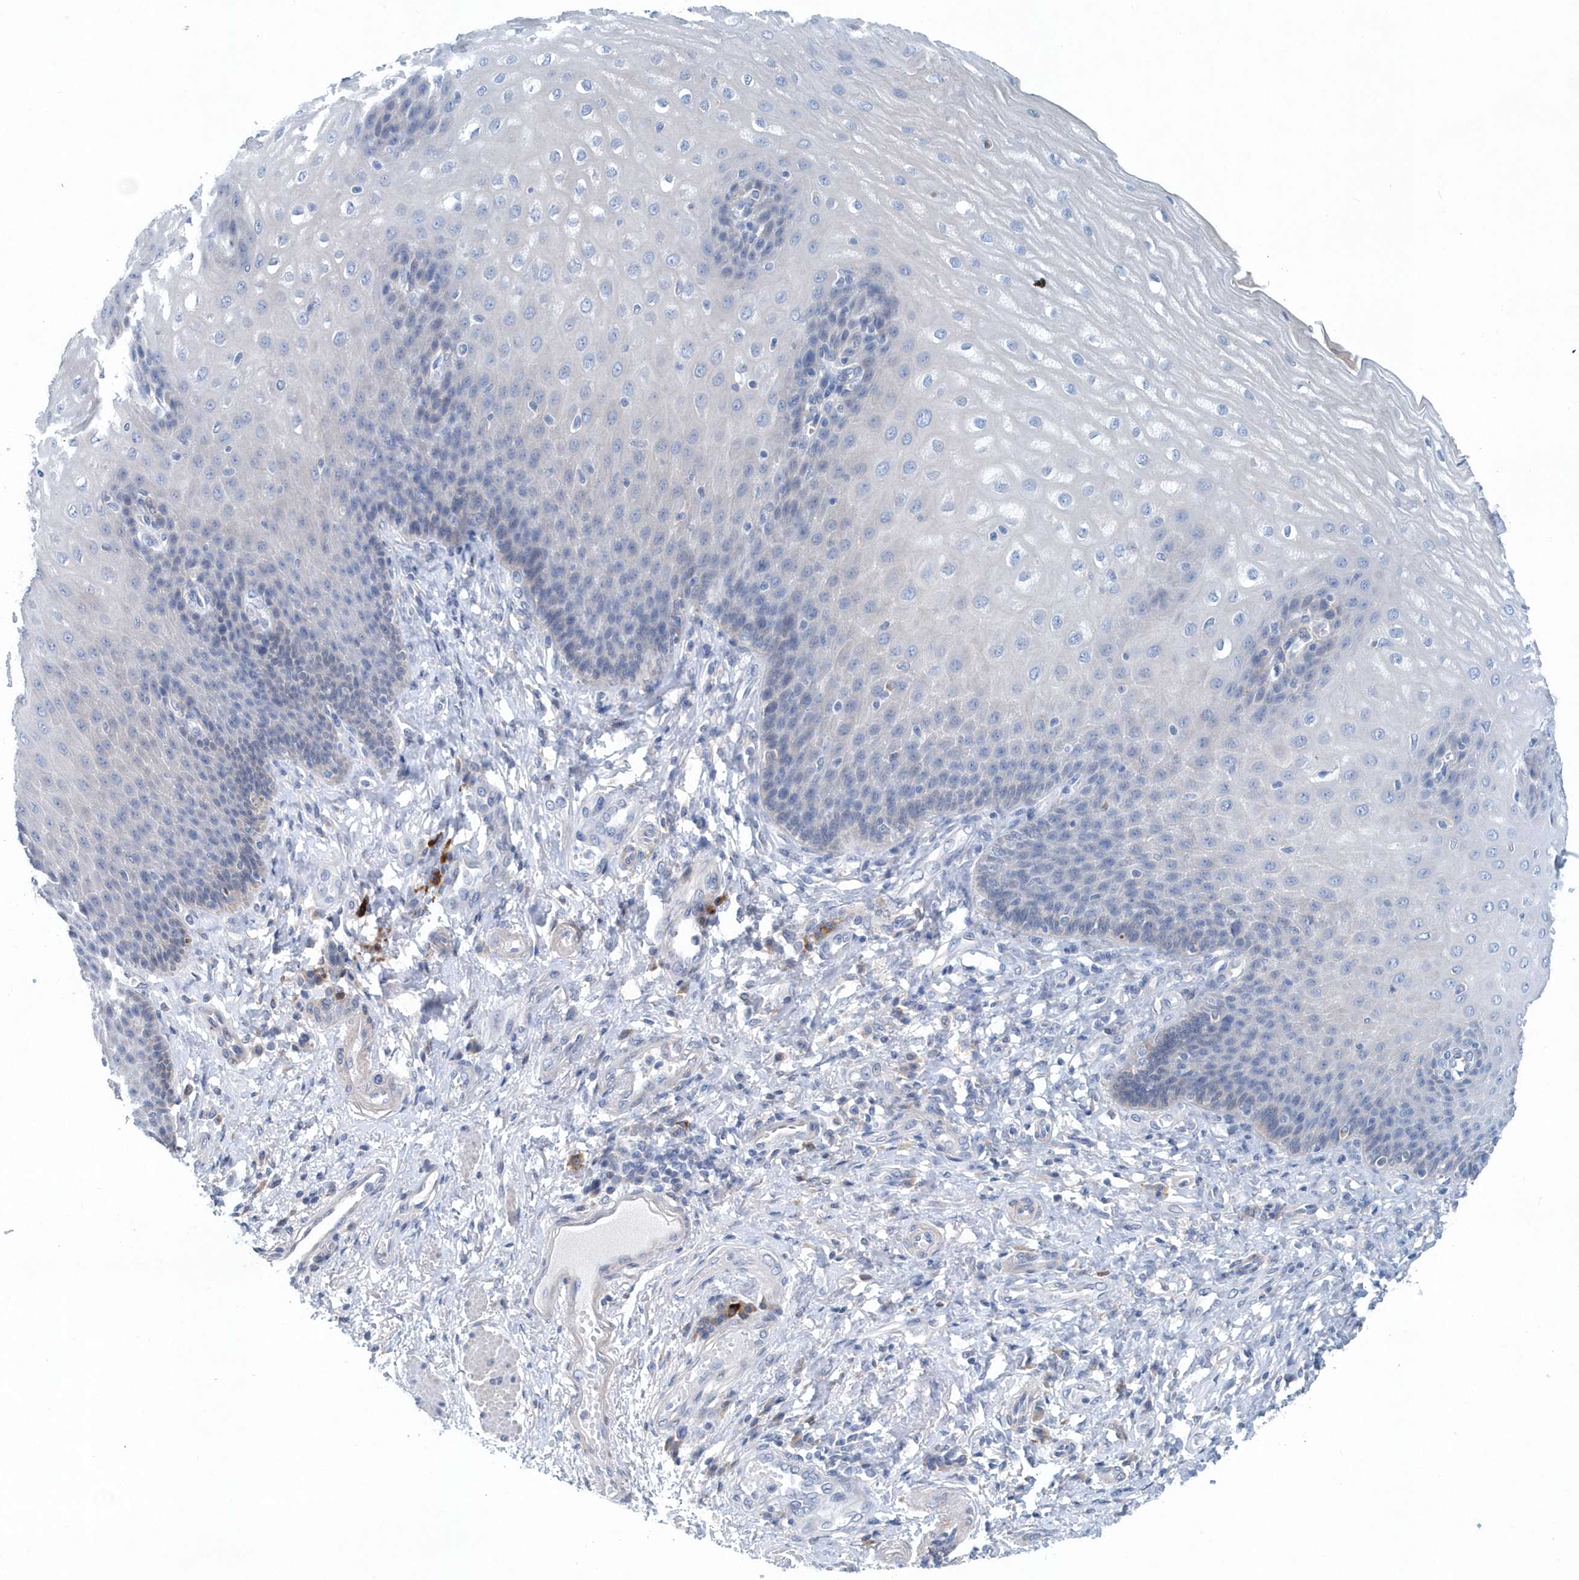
{"staining": {"intensity": "negative", "quantity": "none", "location": "none"}, "tissue": "esophagus", "cell_type": "Squamous epithelial cells", "image_type": "normal", "snomed": [{"axis": "morphology", "description": "Normal tissue, NOS"}, {"axis": "topography", "description": "Esophagus"}], "caption": "This is a micrograph of immunohistochemistry staining of normal esophagus, which shows no expression in squamous epithelial cells. (IHC, brightfield microscopy, high magnification).", "gene": "PFN2", "patient": {"sex": "male", "age": 54}}